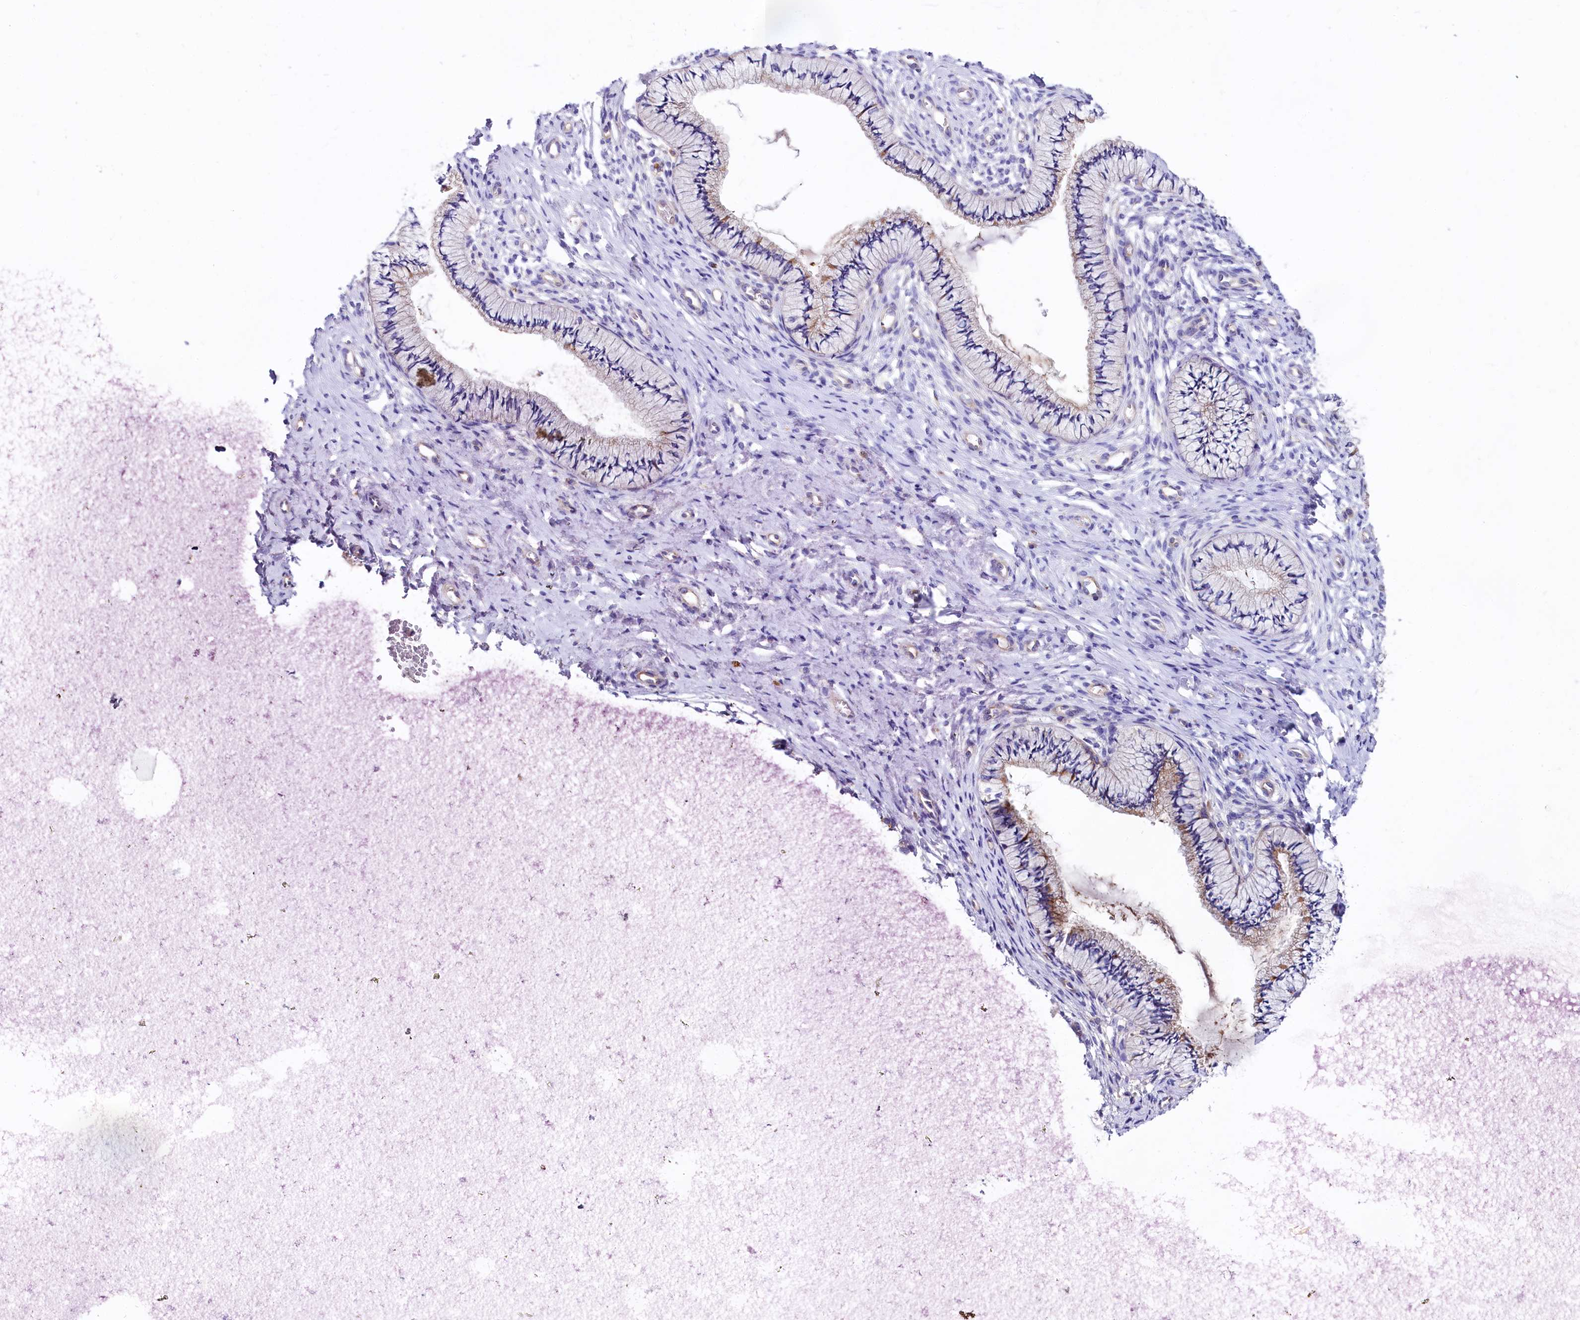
{"staining": {"intensity": "moderate", "quantity": "<25%", "location": "cytoplasmic/membranous"}, "tissue": "cervix", "cell_type": "Glandular cells", "image_type": "normal", "snomed": [{"axis": "morphology", "description": "Normal tissue, NOS"}, {"axis": "topography", "description": "Cervix"}], "caption": "Protein analysis of normal cervix reveals moderate cytoplasmic/membranous positivity in about <25% of glandular cells. The staining was performed using DAB to visualize the protein expression in brown, while the nuclei were stained in blue with hematoxylin (Magnification: 20x).", "gene": "QARS1", "patient": {"sex": "female", "age": 36}}